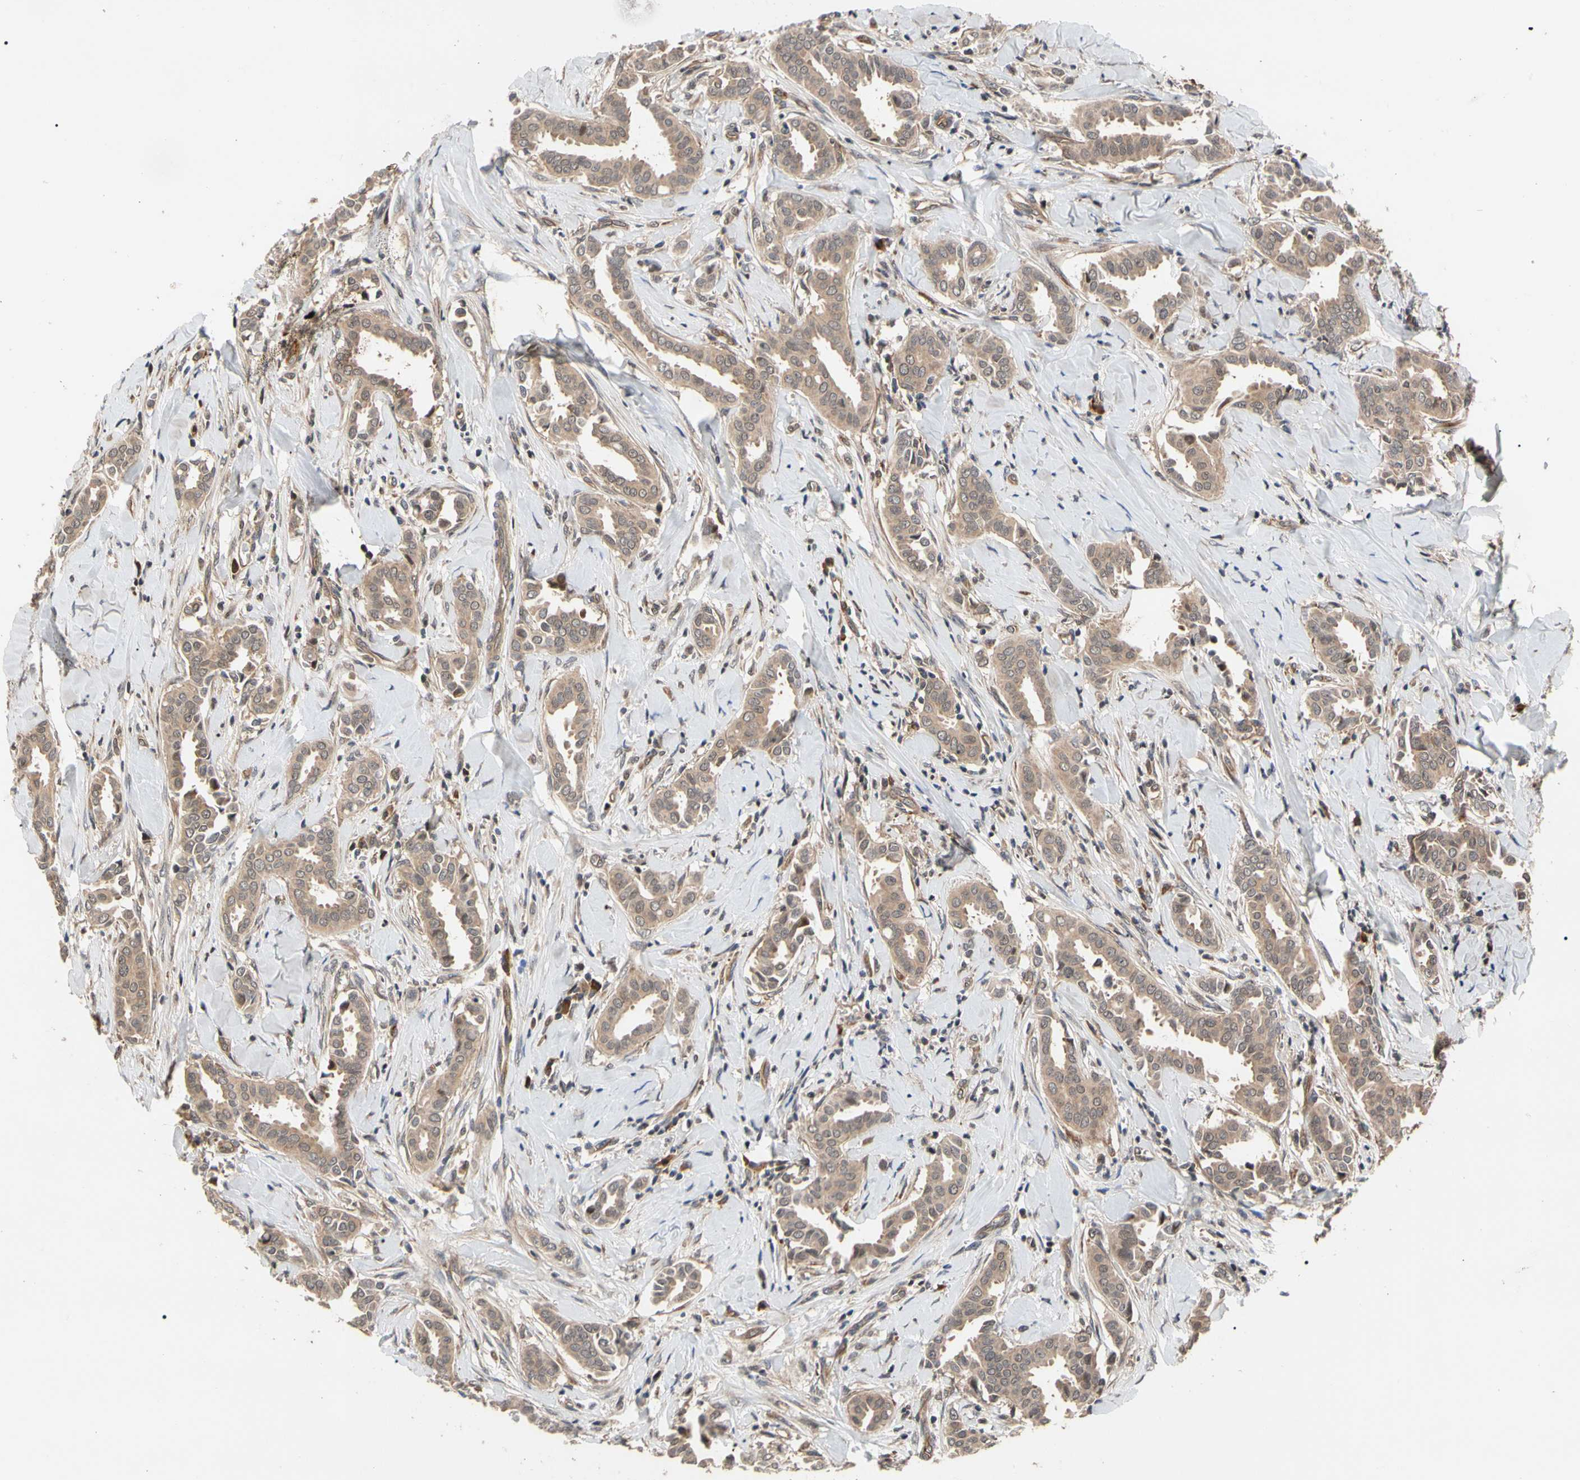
{"staining": {"intensity": "weak", "quantity": ">75%", "location": "cytoplasmic/membranous"}, "tissue": "head and neck cancer", "cell_type": "Tumor cells", "image_type": "cancer", "snomed": [{"axis": "morphology", "description": "Adenocarcinoma, NOS"}, {"axis": "topography", "description": "Salivary gland"}, {"axis": "topography", "description": "Head-Neck"}], "caption": "Immunohistochemical staining of adenocarcinoma (head and neck) exhibits low levels of weak cytoplasmic/membranous positivity in approximately >75% of tumor cells.", "gene": "CYTIP", "patient": {"sex": "female", "age": 59}}